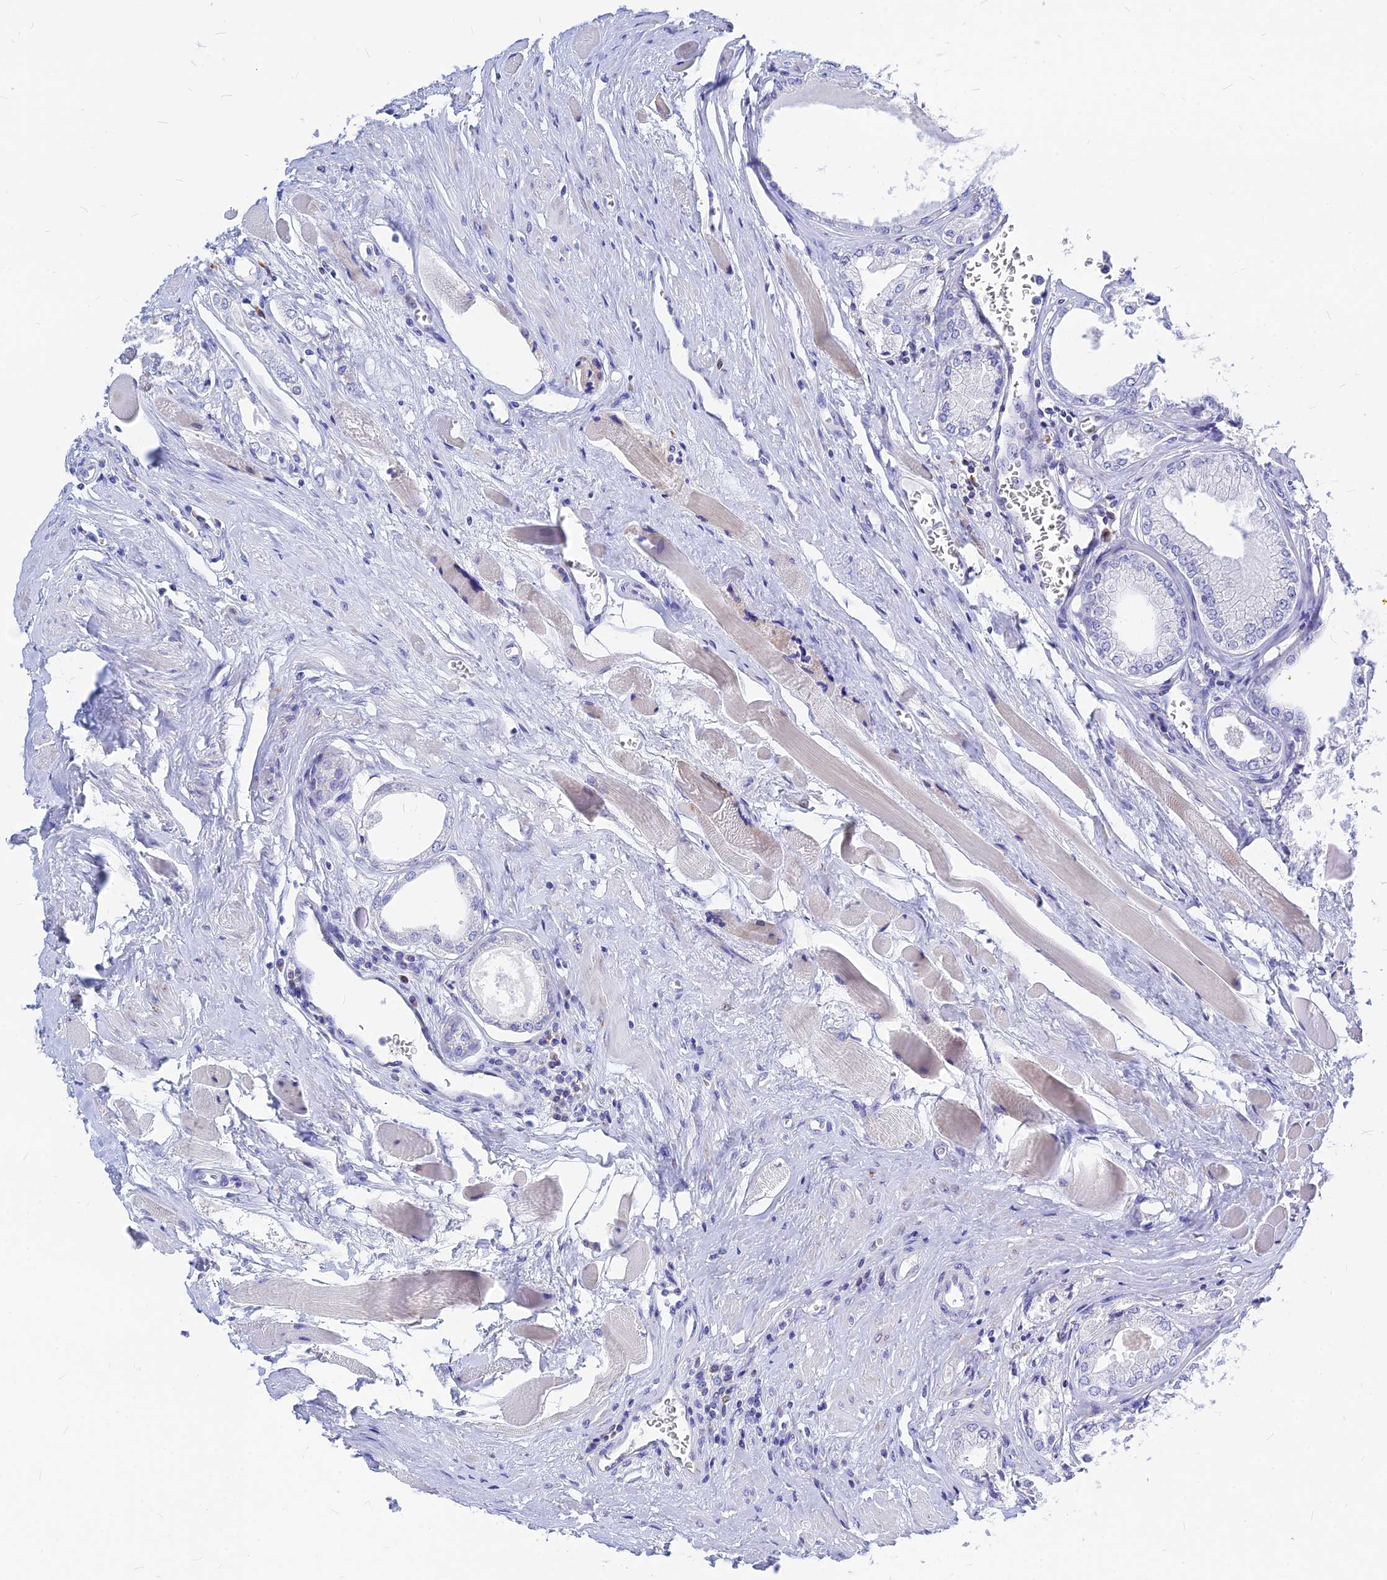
{"staining": {"intensity": "negative", "quantity": "none", "location": "none"}, "tissue": "prostate cancer", "cell_type": "Tumor cells", "image_type": "cancer", "snomed": [{"axis": "morphology", "description": "Adenocarcinoma, Low grade"}, {"axis": "topography", "description": "Prostate"}], "caption": "DAB immunohistochemical staining of human adenocarcinoma (low-grade) (prostate) exhibits no significant positivity in tumor cells.", "gene": "CNOT6", "patient": {"sex": "male", "age": 60}}